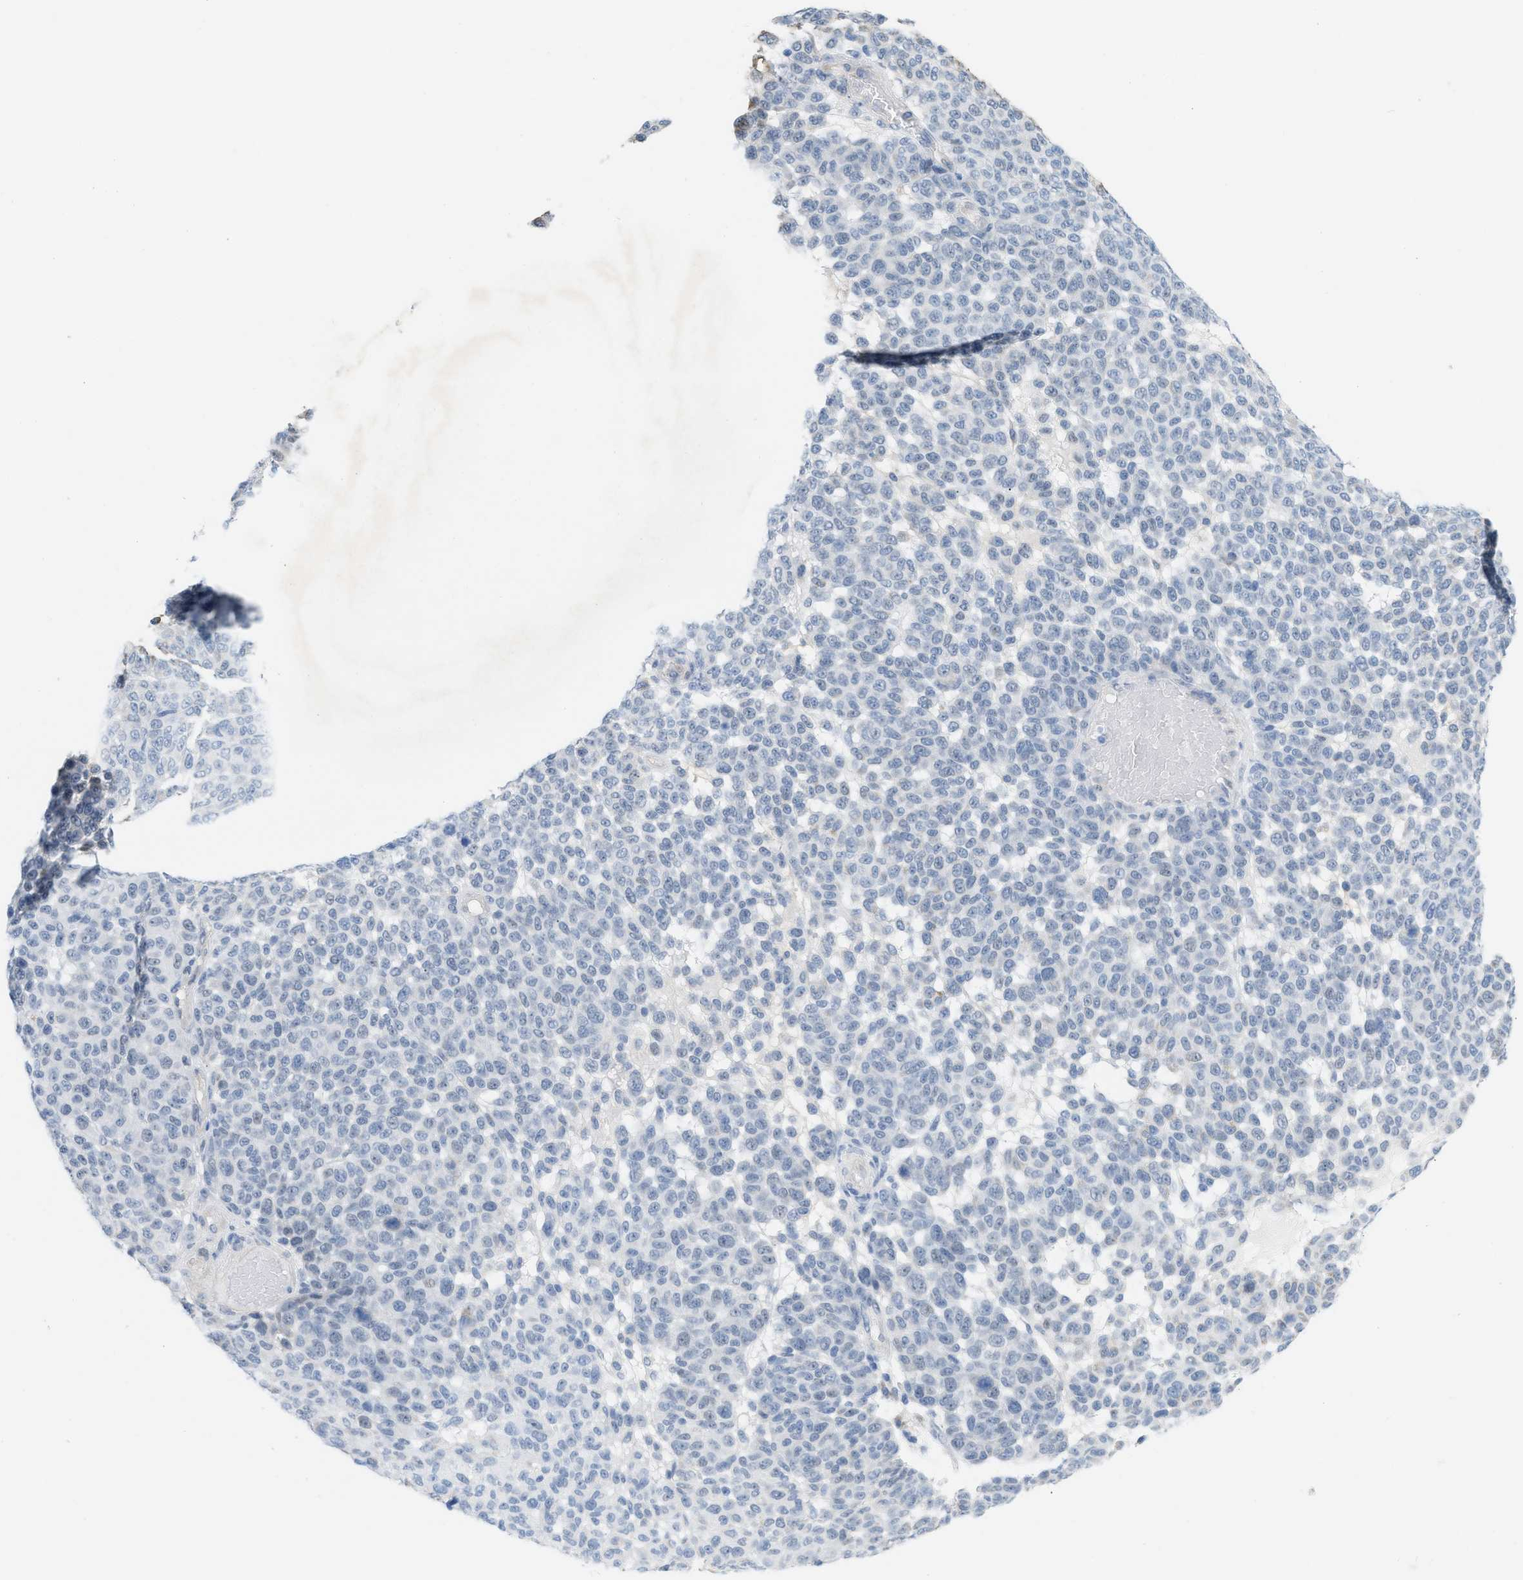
{"staining": {"intensity": "negative", "quantity": "none", "location": "none"}, "tissue": "melanoma", "cell_type": "Tumor cells", "image_type": "cancer", "snomed": [{"axis": "morphology", "description": "Malignant melanoma, NOS"}, {"axis": "topography", "description": "Skin"}], "caption": "A micrograph of human melanoma is negative for staining in tumor cells.", "gene": "HLTF", "patient": {"sex": "male", "age": 59}}